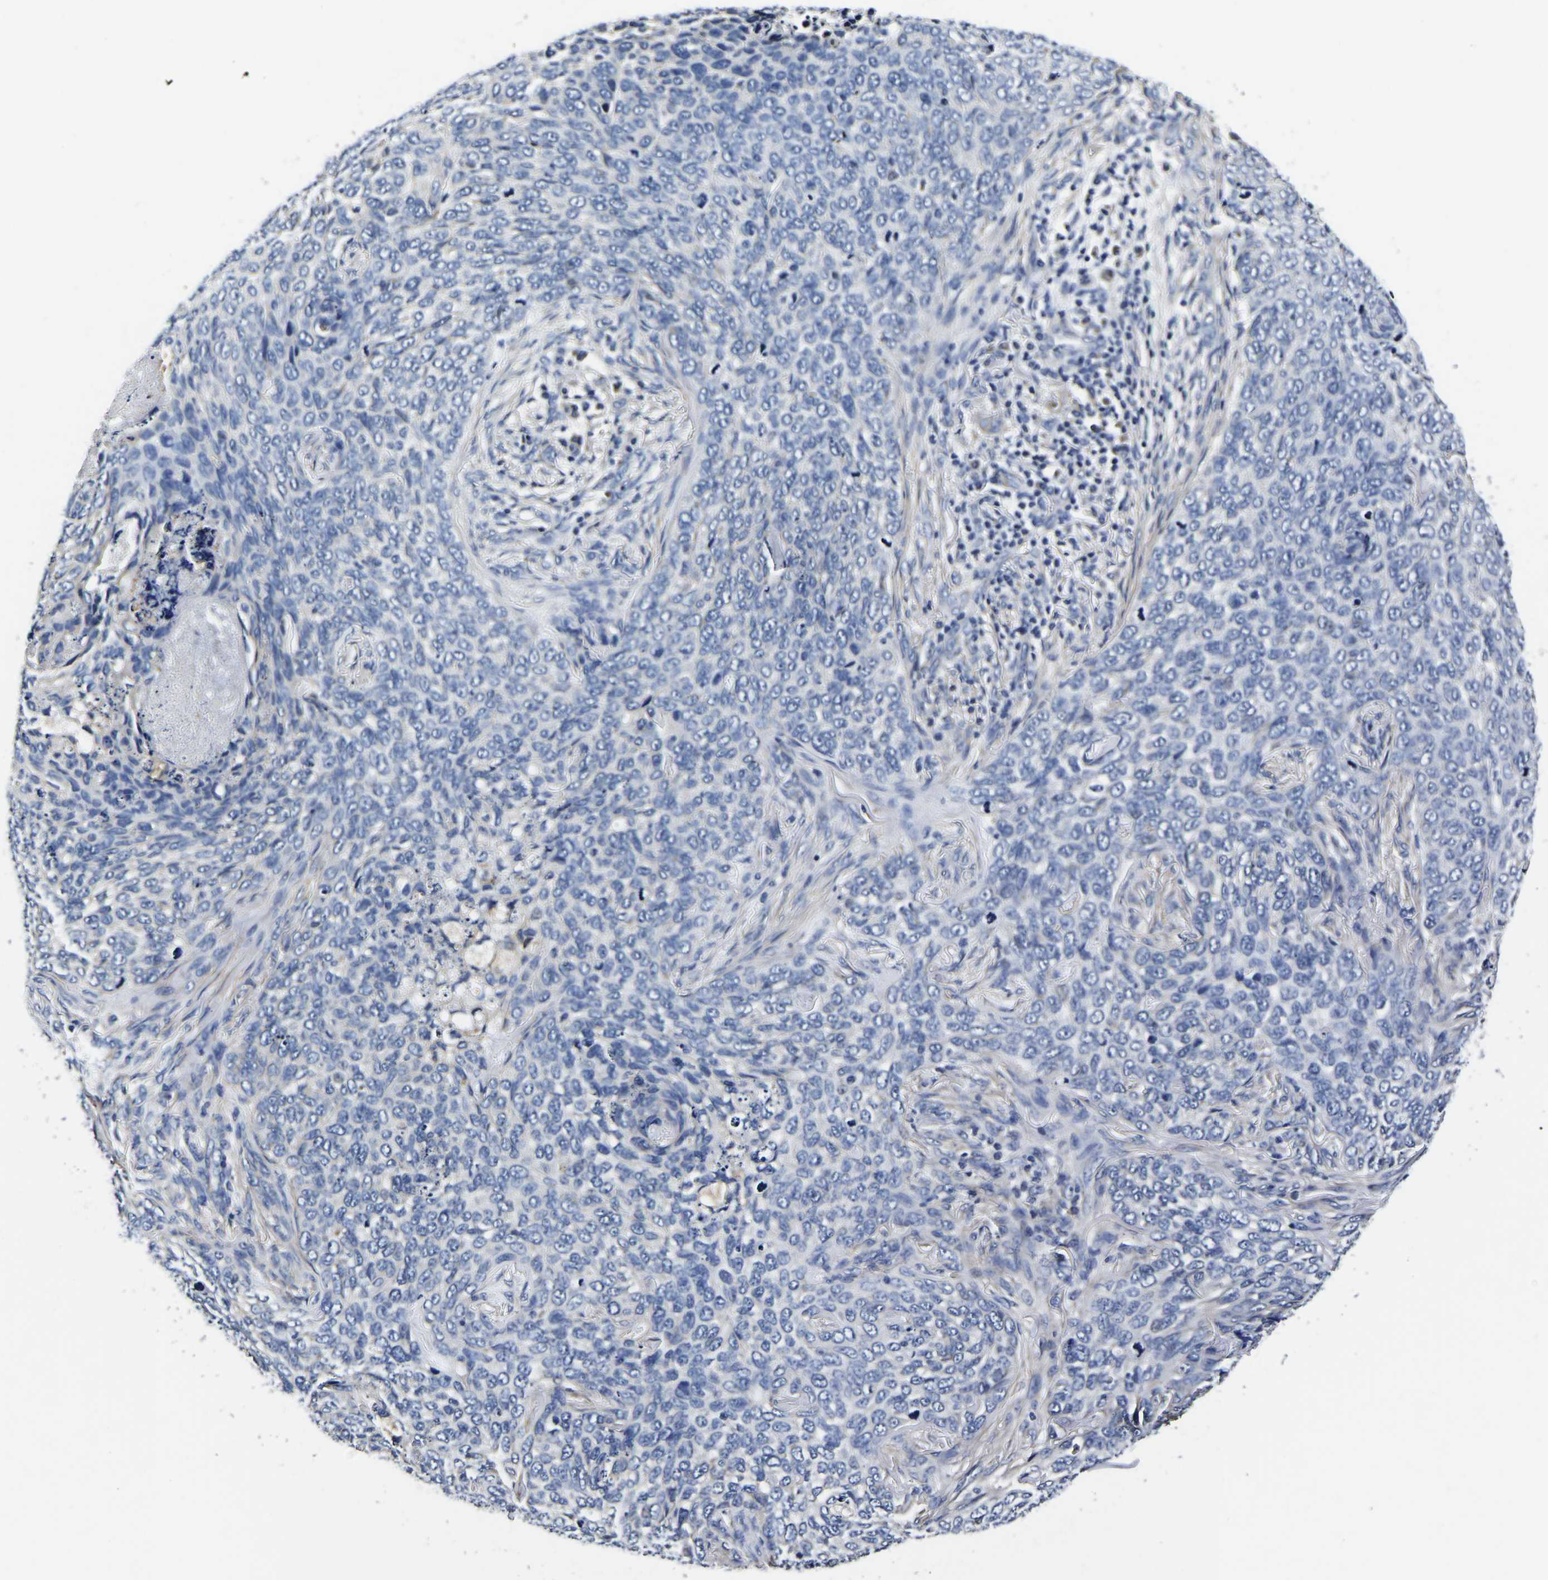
{"staining": {"intensity": "negative", "quantity": "none", "location": "none"}, "tissue": "skin cancer", "cell_type": "Tumor cells", "image_type": "cancer", "snomed": [{"axis": "morphology", "description": "Basal cell carcinoma"}, {"axis": "topography", "description": "Skin"}], "caption": "Immunohistochemistry of human skin cancer (basal cell carcinoma) demonstrates no expression in tumor cells. (IHC, brightfield microscopy, high magnification).", "gene": "KCTD17", "patient": {"sex": "female", "age": 64}}